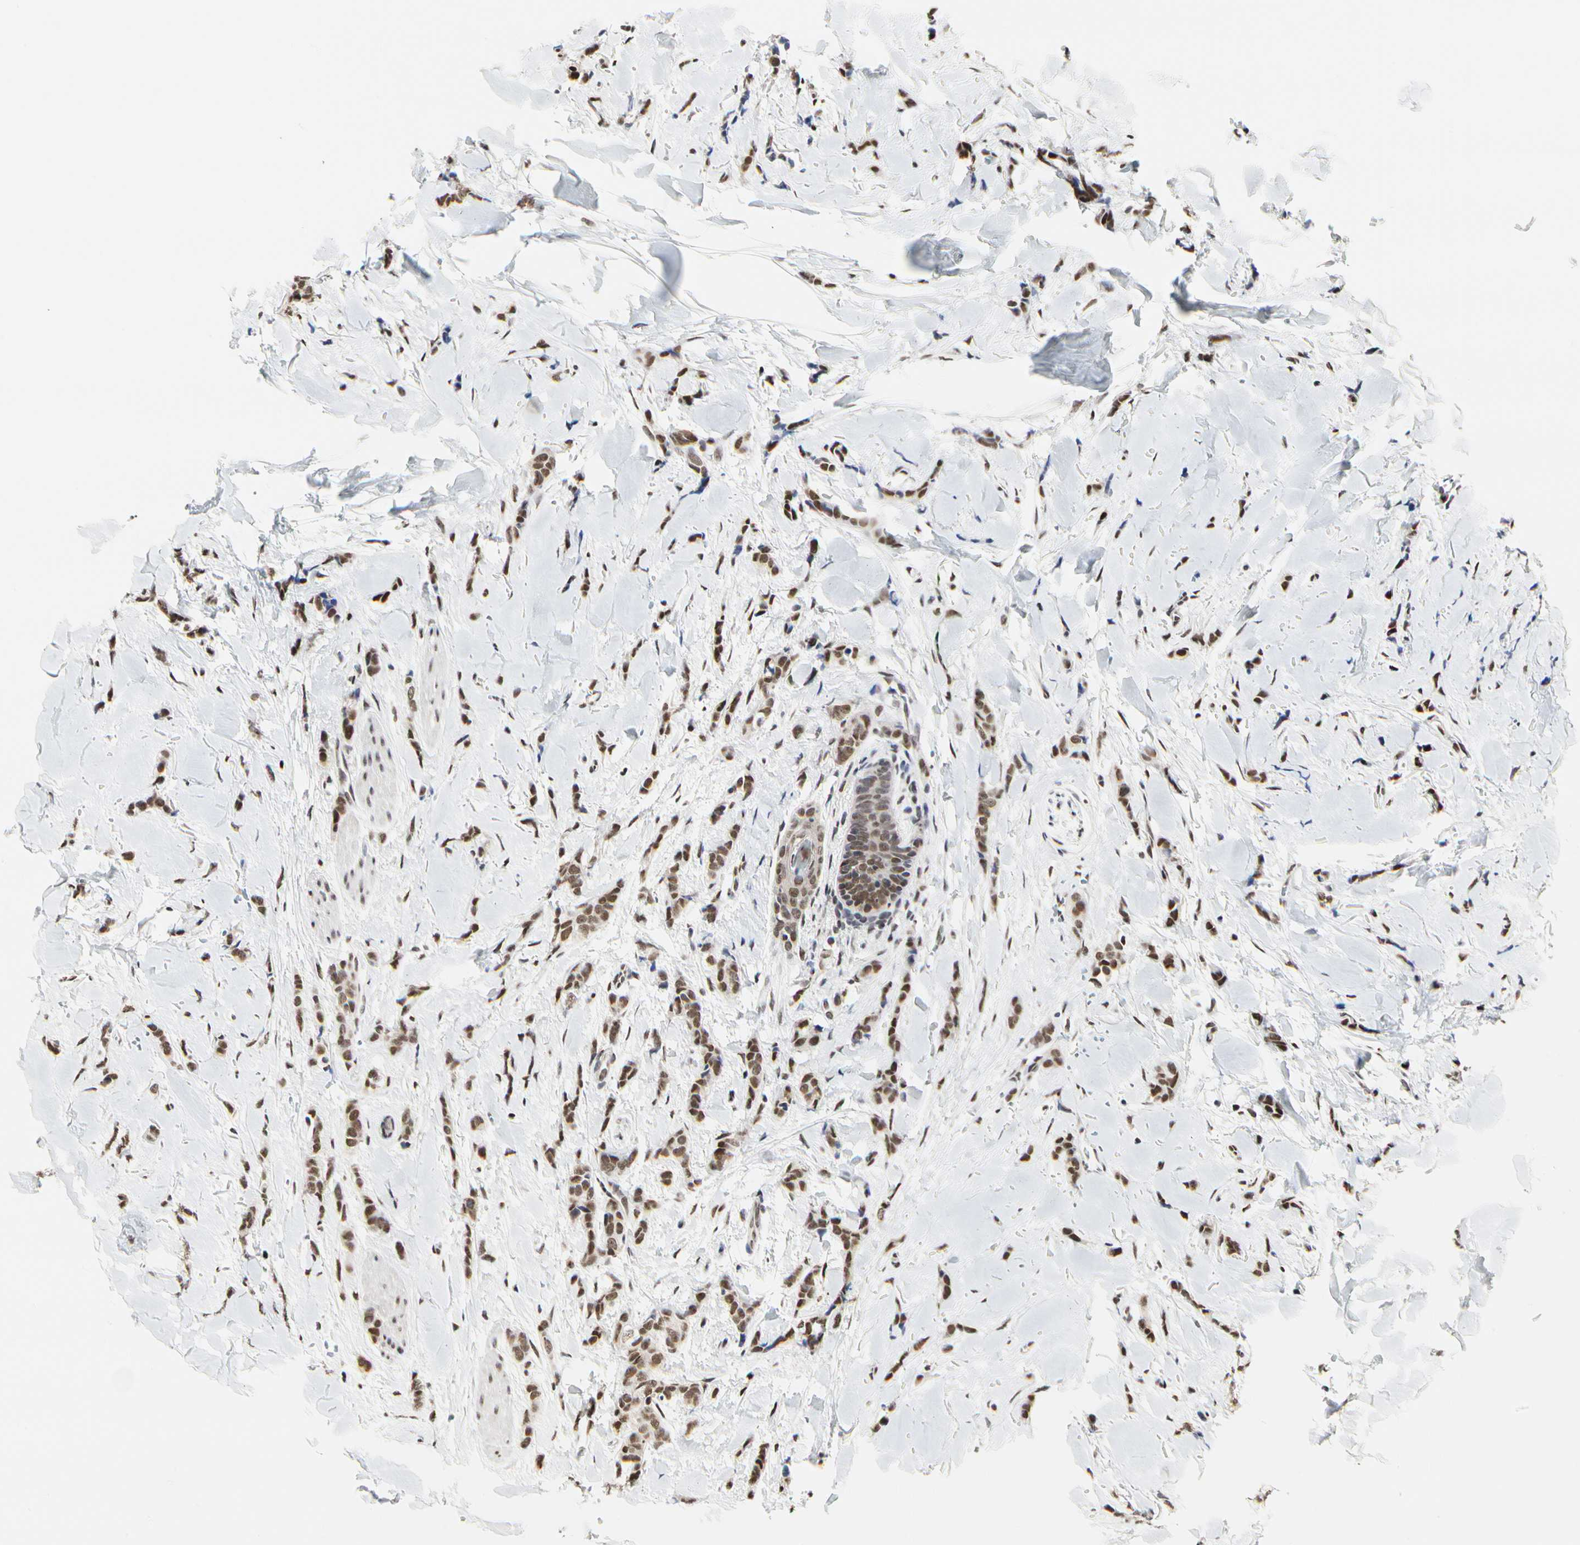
{"staining": {"intensity": "moderate", "quantity": ">75%", "location": "nuclear"}, "tissue": "breast cancer", "cell_type": "Tumor cells", "image_type": "cancer", "snomed": [{"axis": "morphology", "description": "Lobular carcinoma"}, {"axis": "topography", "description": "Skin"}, {"axis": "topography", "description": "Breast"}], "caption": "IHC photomicrograph of breast cancer stained for a protein (brown), which shows medium levels of moderate nuclear positivity in approximately >75% of tumor cells.", "gene": "PRMT3", "patient": {"sex": "female", "age": 46}}